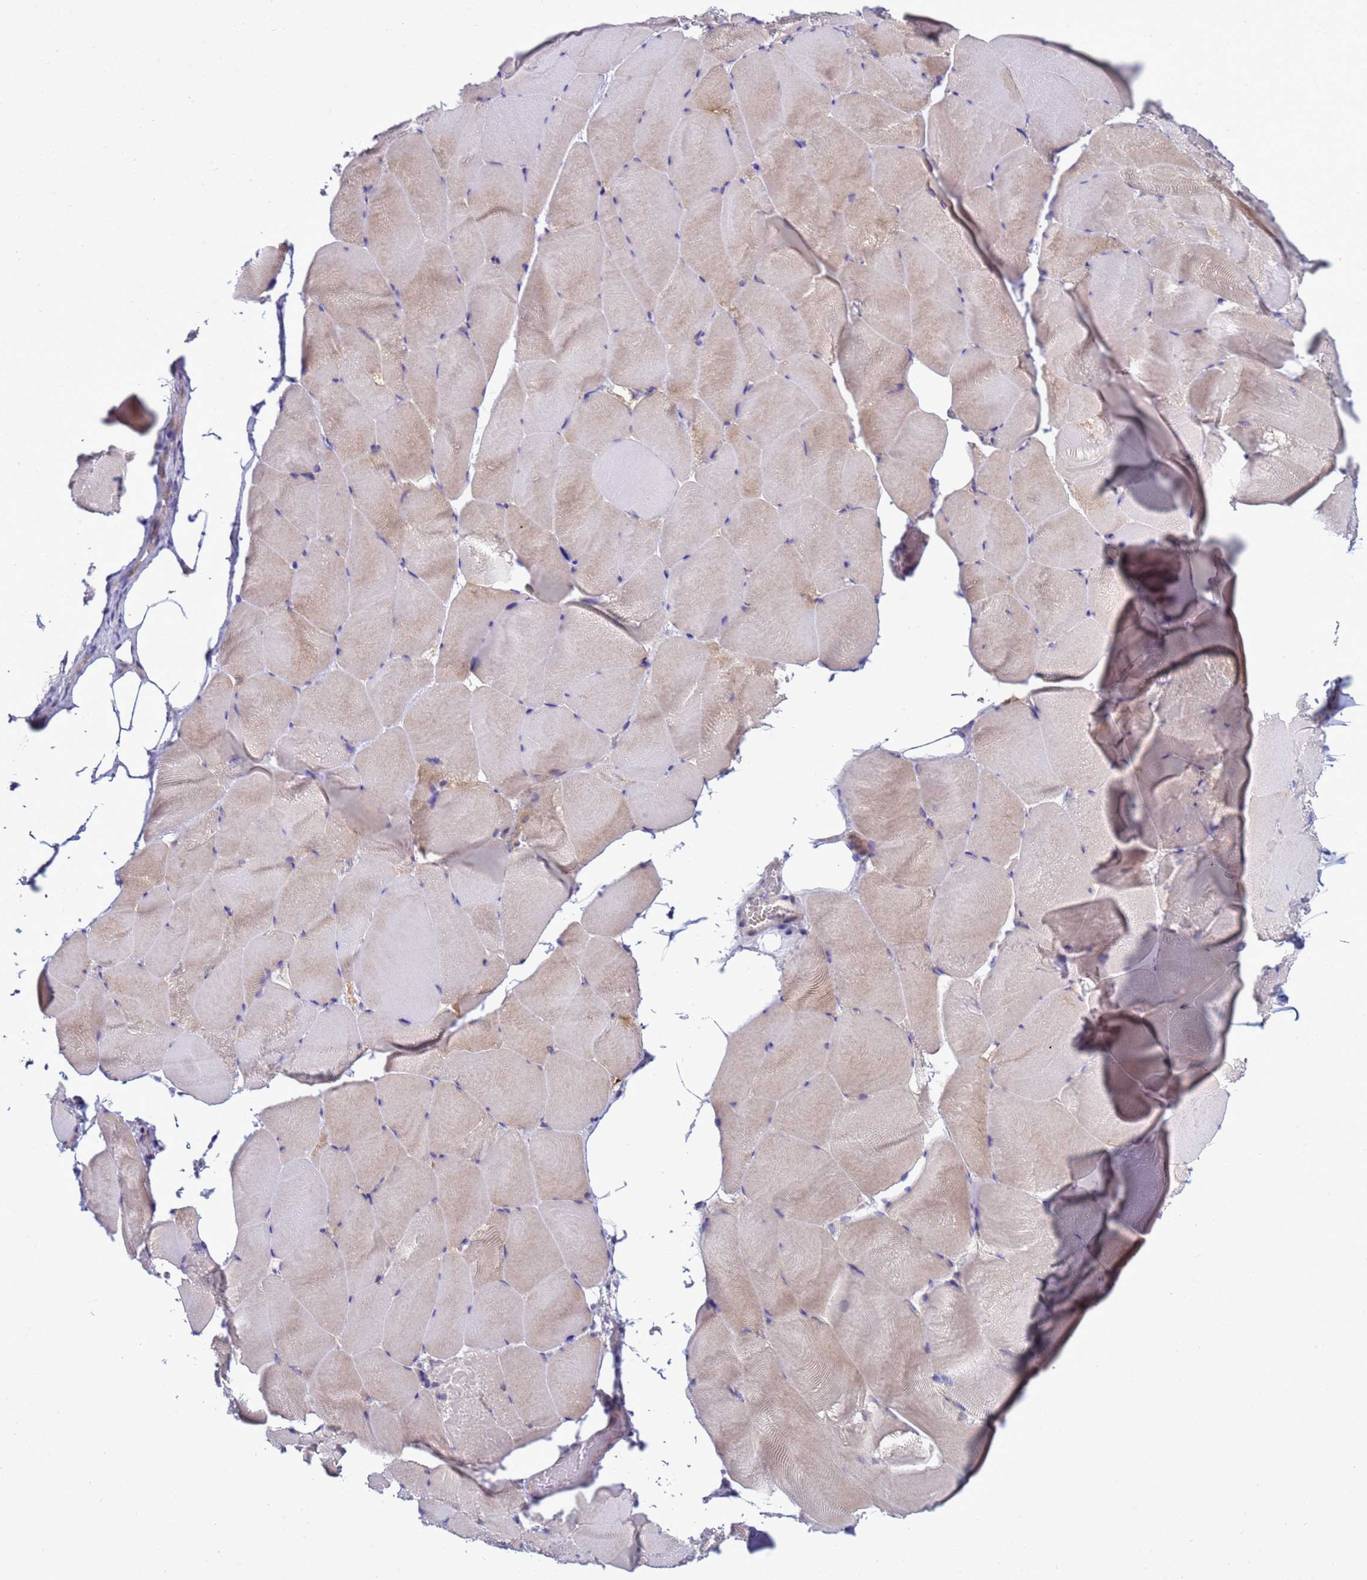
{"staining": {"intensity": "weak", "quantity": "25%-75%", "location": "cytoplasmic/membranous"}, "tissue": "skeletal muscle", "cell_type": "Myocytes", "image_type": "normal", "snomed": [{"axis": "morphology", "description": "Normal tissue, NOS"}, {"axis": "topography", "description": "Skeletal muscle"}], "caption": "A low amount of weak cytoplasmic/membranous positivity is present in approximately 25%-75% of myocytes in benign skeletal muscle.", "gene": "NAT1", "patient": {"sex": "female", "age": 64}}